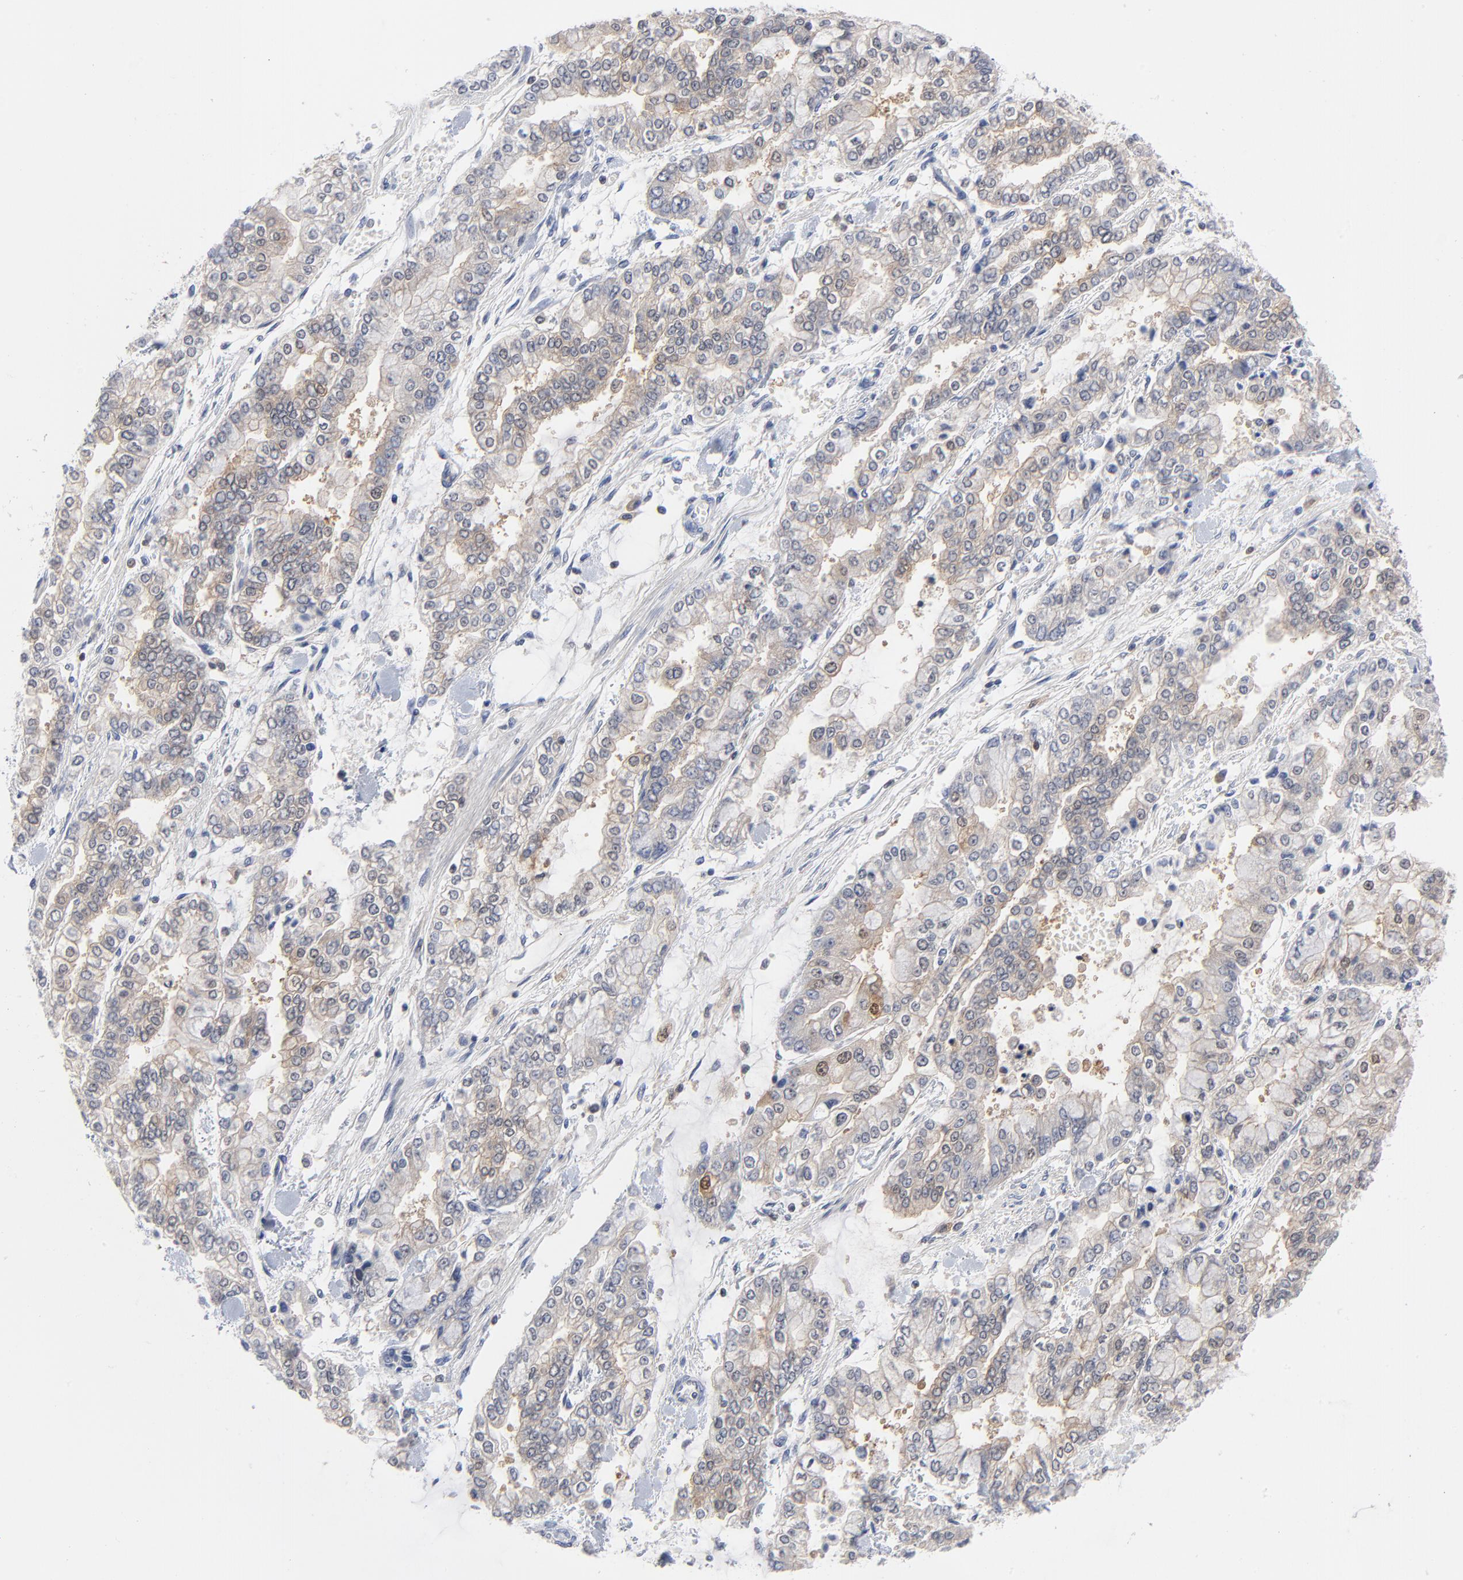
{"staining": {"intensity": "weak", "quantity": "25%-75%", "location": "cytoplasmic/membranous"}, "tissue": "stomach cancer", "cell_type": "Tumor cells", "image_type": "cancer", "snomed": [{"axis": "morphology", "description": "Normal tissue, NOS"}, {"axis": "morphology", "description": "Adenocarcinoma, NOS"}, {"axis": "topography", "description": "Stomach, upper"}, {"axis": "topography", "description": "Stomach"}], "caption": "Weak cytoplasmic/membranous positivity is present in approximately 25%-75% of tumor cells in adenocarcinoma (stomach).", "gene": "CAB39L", "patient": {"sex": "male", "age": 76}}